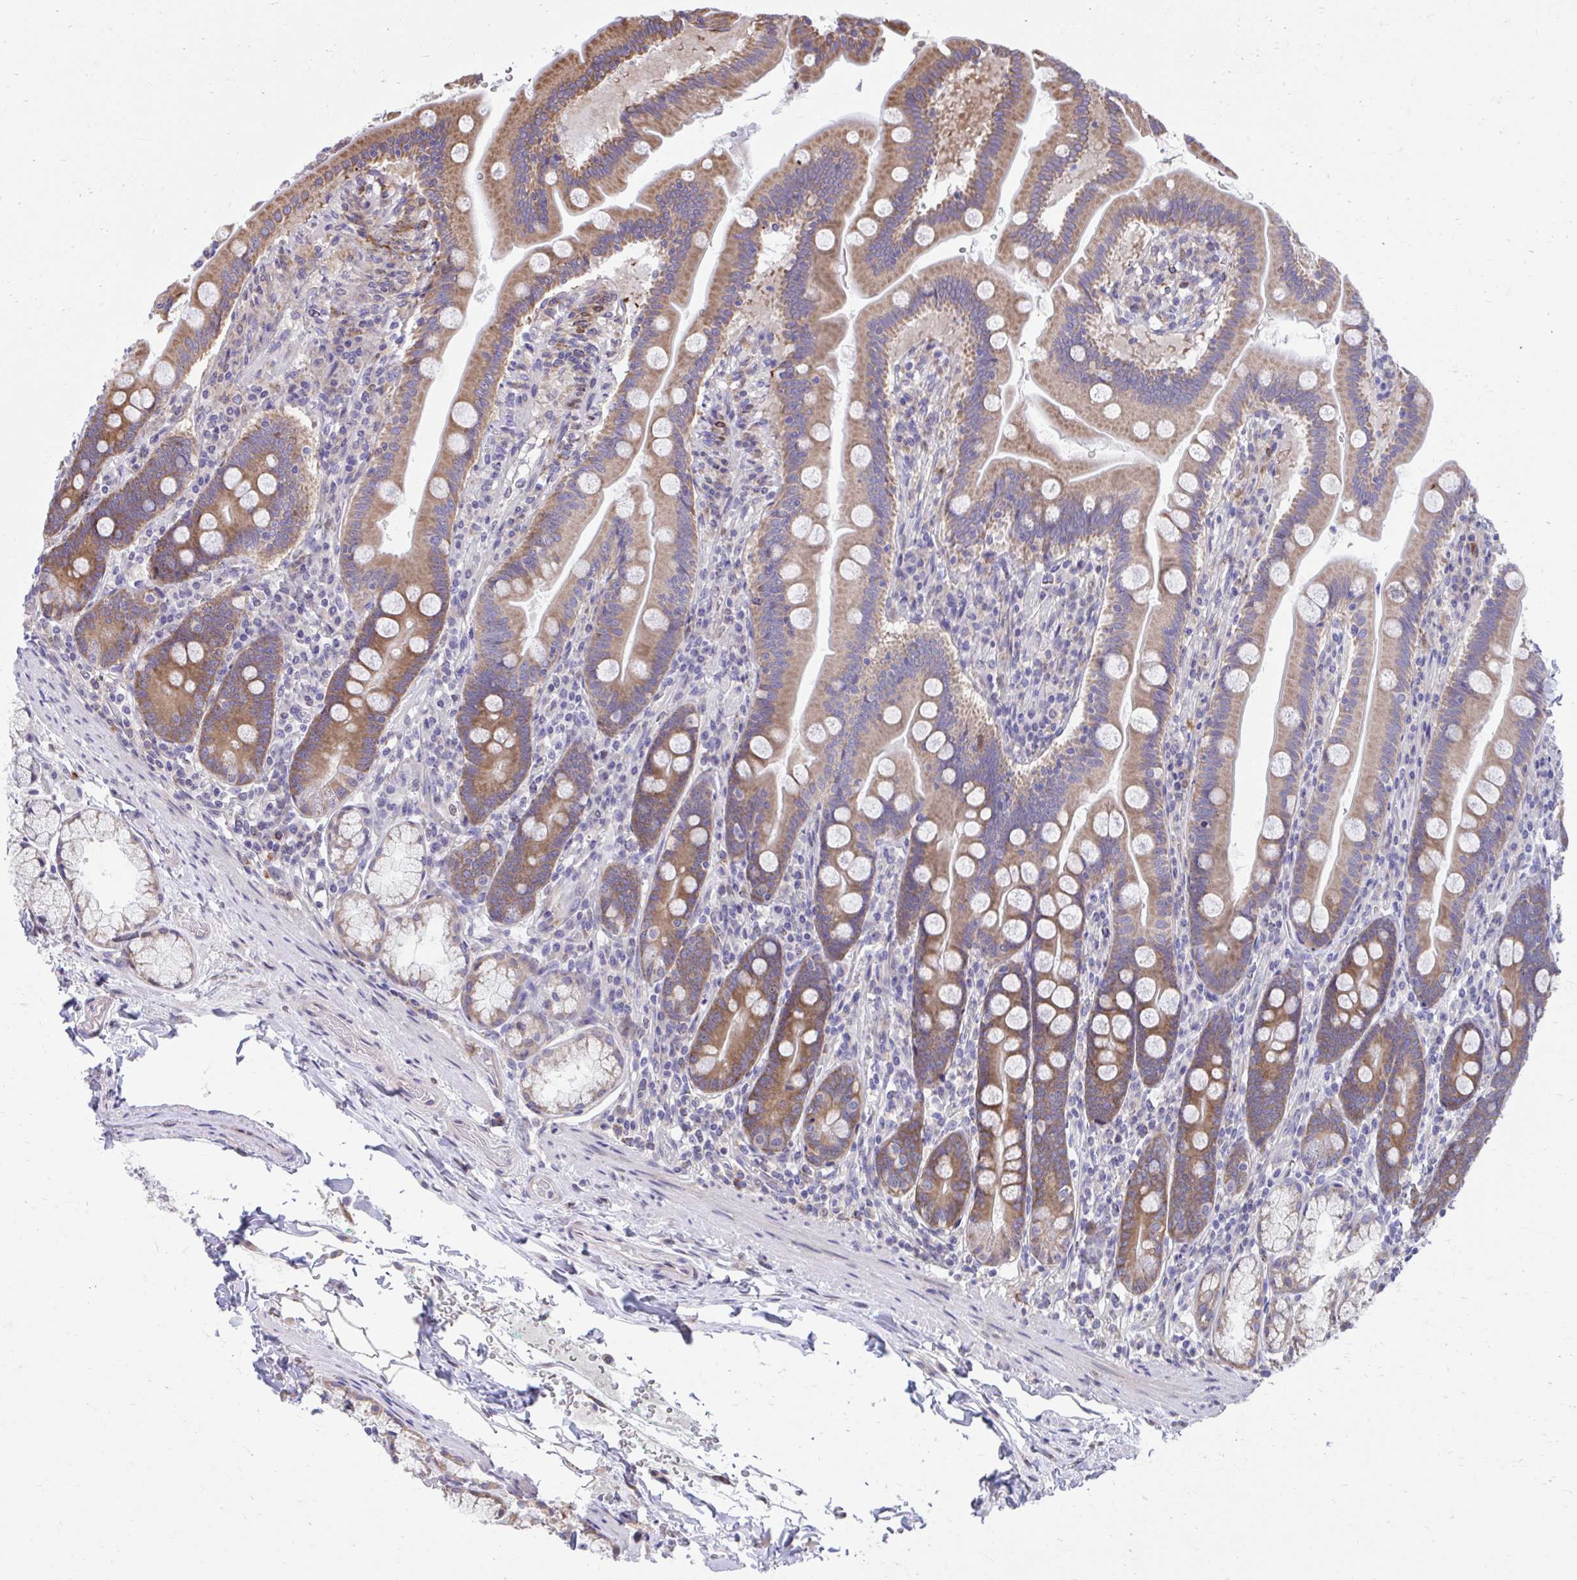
{"staining": {"intensity": "moderate", "quantity": ">75%", "location": "cytoplasmic/membranous"}, "tissue": "duodenum", "cell_type": "Glandular cells", "image_type": "normal", "snomed": [{"axis": "morphology", "description": "Normal tissue, NOS"}, {"axis": "topography", "description": "Duodenum"}], "caption": "The histopathology image reveals a brown stain indicating the presence of a protein in the cytoplasmic/membranous of glandular cells in duodenum.", "gene": "ZNF778", "patient": {"sex": "female", "age": 67}}